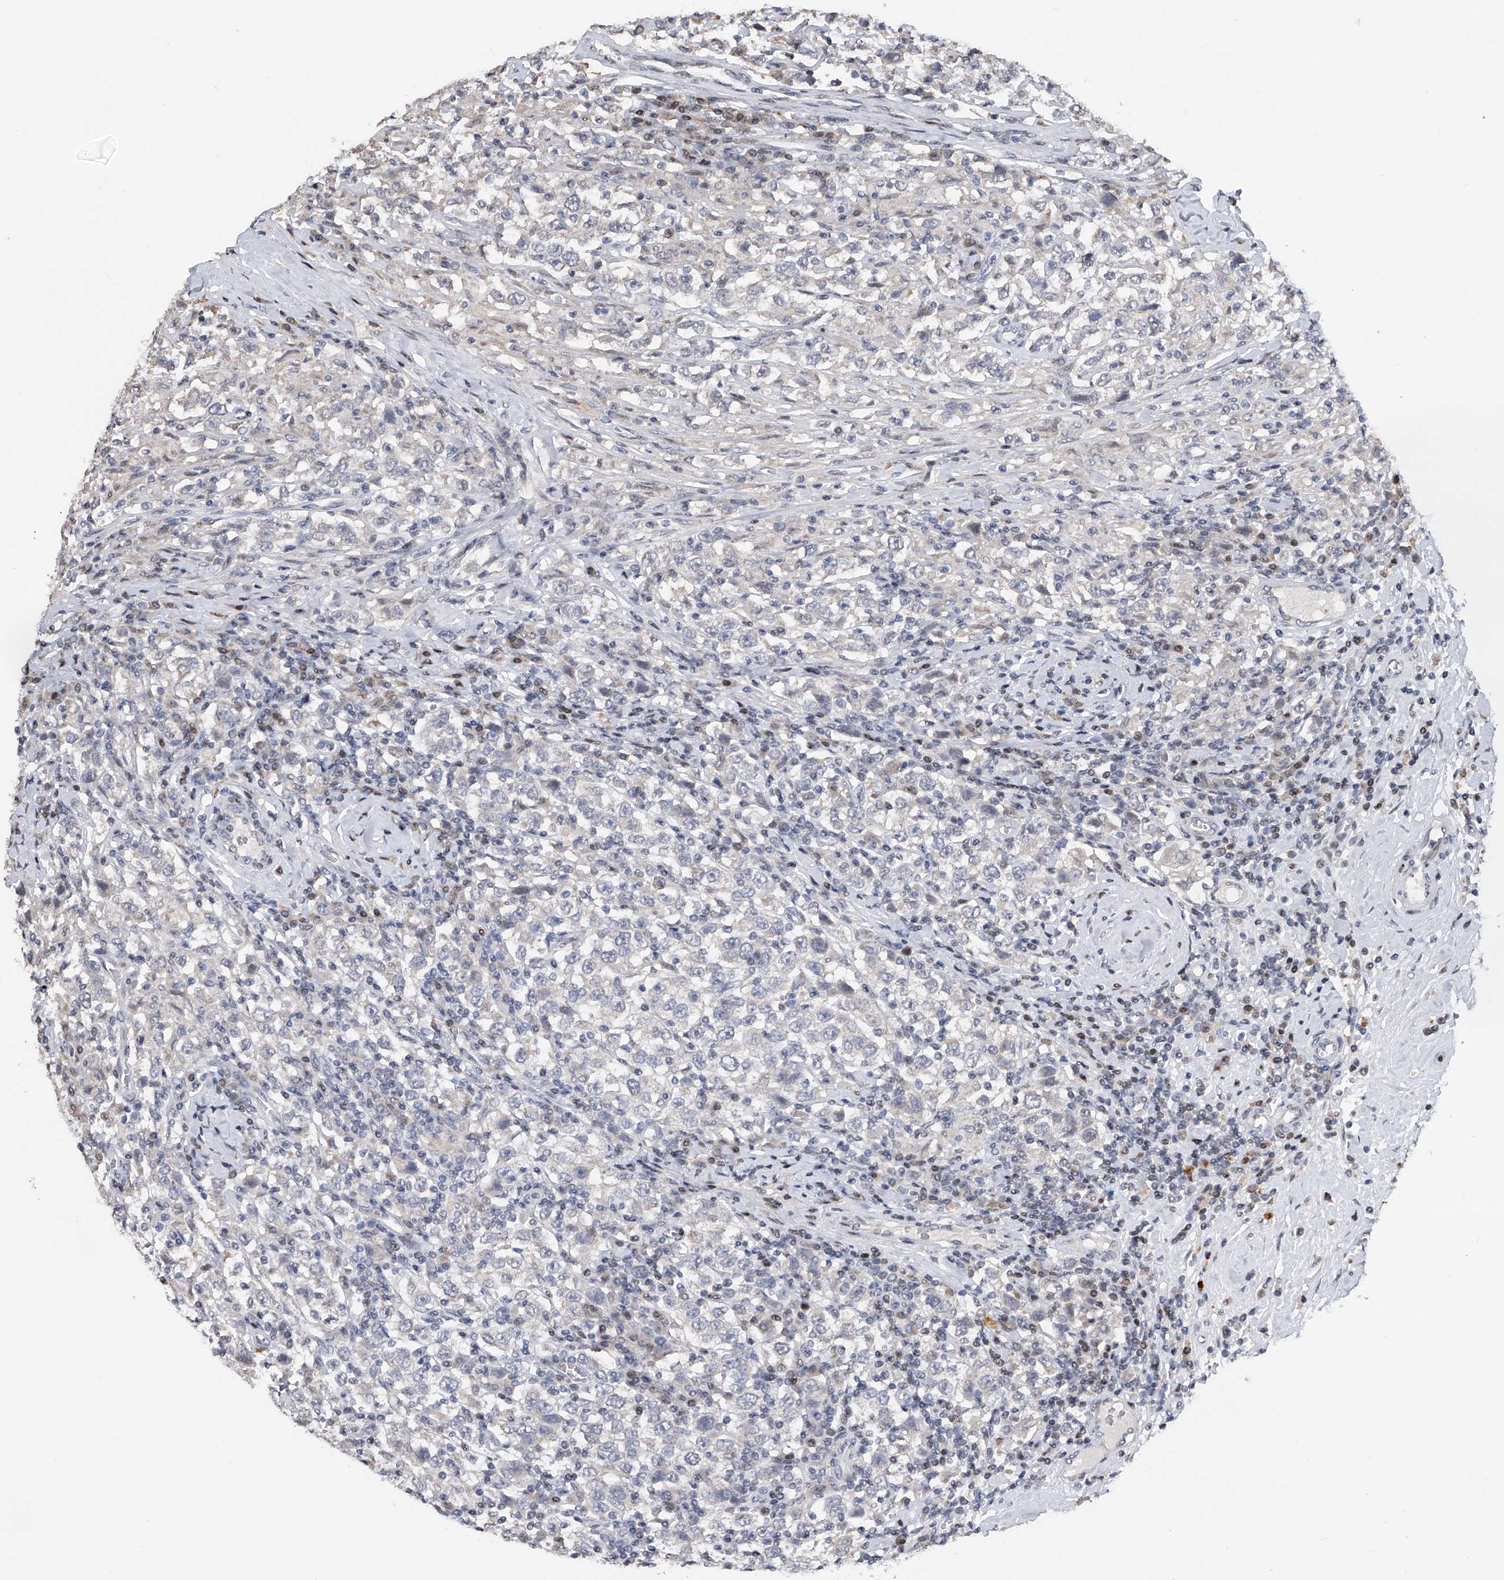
{"staining": {"intensity": "negative", "quantity": "none", "location": "none"}, "tissue": "testis cancer", "cell_type": "Tumor cells", "image_type": "cancer", "snomed": [{"axis": "morphology", "description": "Seminoma, NOS"}, {"axis": "topography", "description": "Testis"}], "caption": "IHC image of neoplastic tissue: human testis seminoma stained with DAB (3,3'-diaminobenzidine) shows no significant protein expression in tumor cells. The staining is performed using DAB brown chromogen with nuclei counter-stained in using hematoxylin.", "gene": "RWDD2A", "patient": {"sex": "male", "age": 41}}